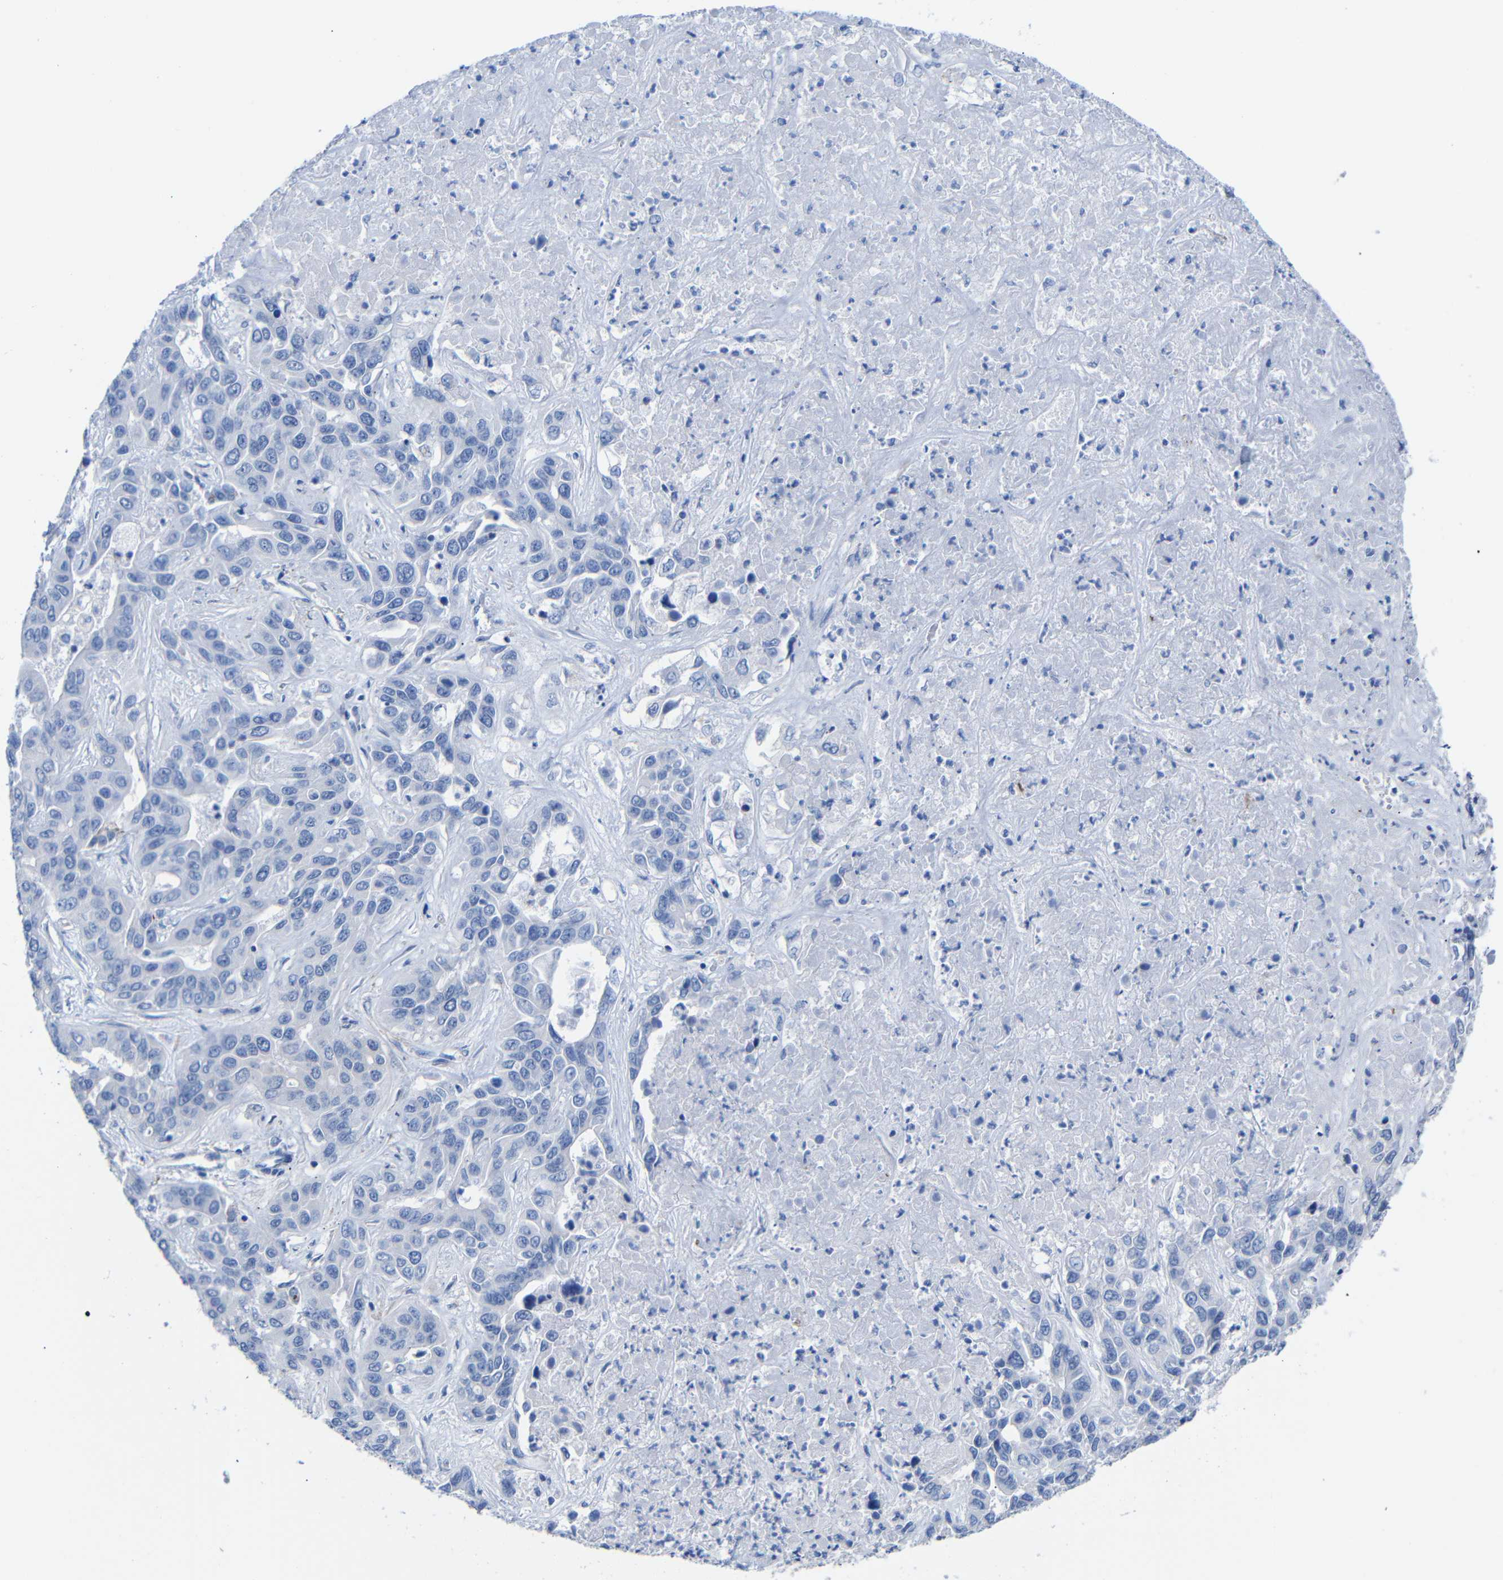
{"staining": {"intensity": "negative", "quantity": "none", "location": "none"}, "tissue": "liver cancer", "cell_type": "Tumor cells", "image_type": "cancer", "snomed": [{"axis": "morphology", "description": "Cholangiocarcinoma"}, {"axis": "topography", "description": "Liver"}], "caption": "Tumor cells are negative for protein expression in human cholangiocarcinoma (liver). Brightfield microscopy of IHC stained with DAB (brown) and hematoxylin (blue), captured at high magnification.", "gene": "CGNL1", "patient": {"sex": "female", "age": 52}}